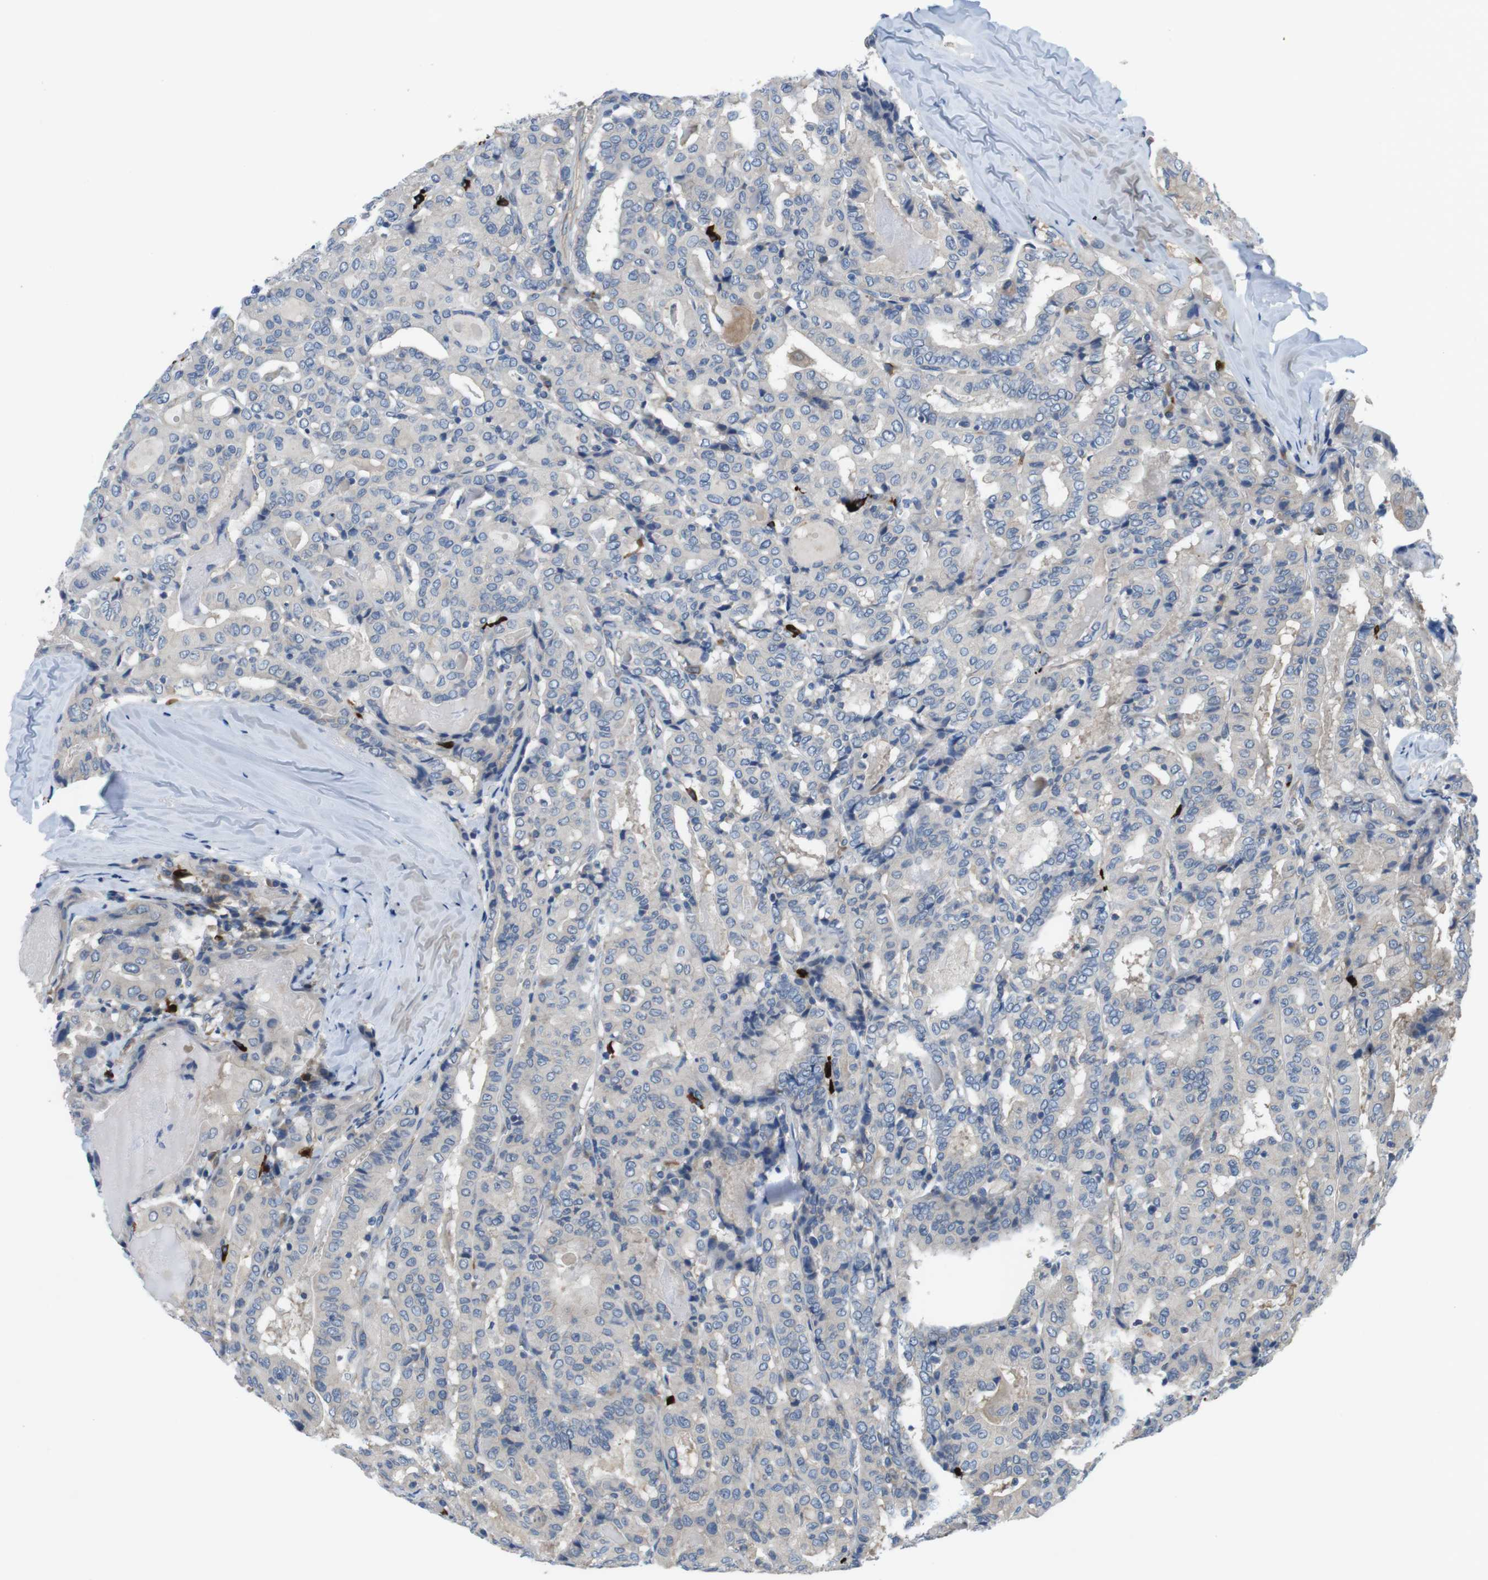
{"staining": {"intensity": "negative", "quantity": "none", "location": "none"}, "tissue": "thyroid cancer", "cell_type": "Tumor cells", "image_type": "cancer", "snomed": [{"axis": "morphology", "description": "Papillary adenocarcinoma, NOS"}, {"axis": "topography", "description": "Thyroid gland"}], "caption": "This is an IHC micrograph of thyroid cancer (papillary adenocarcinoma). There is no expression in tumor cells.", "gene": "DCLK1", "patient": {"sex": "female", "age": 42}}